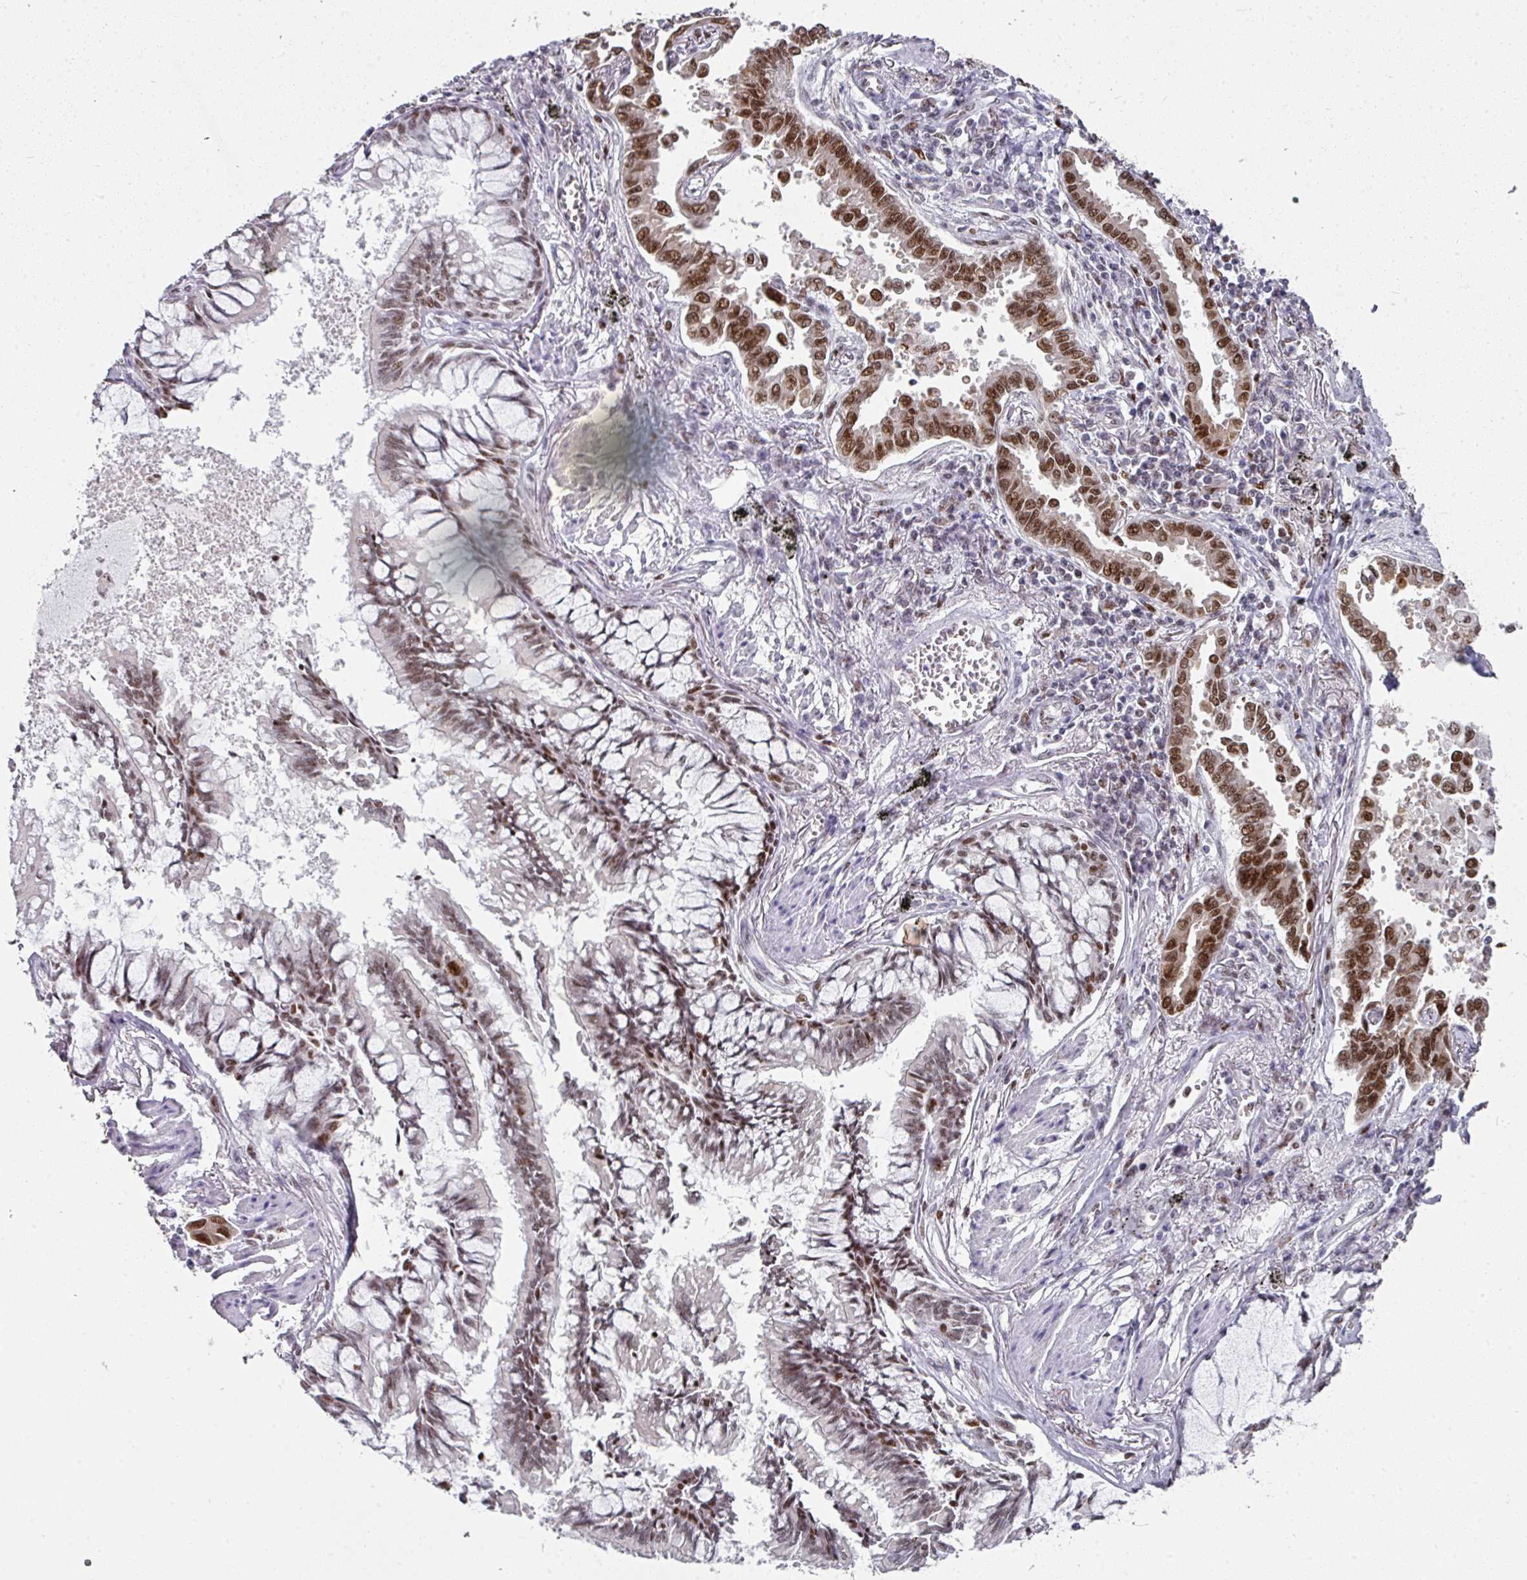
{"staining": {"intensity": "strong", "quantity": ">75%", "location": "nuclear"}, "tissue": "lung cancer", "cell_type": "Tumor cells", "image_type": "cancer", "snomed": [{"axis": "morphology", "description": "Adenocarcinoma, NOS"}, {"axis": "topography", "description": "Lung"}], "caption": "Adenocarcinoma (lung) tissue shows strong nuclear positivity in approximately >75% of tumor cells, visualized by immunohistochemistry. The protein is shown in brown color, while the nuclei are stained blue.", "gene": "RAD50", "patient": {"sex": "male", "age": 67}}